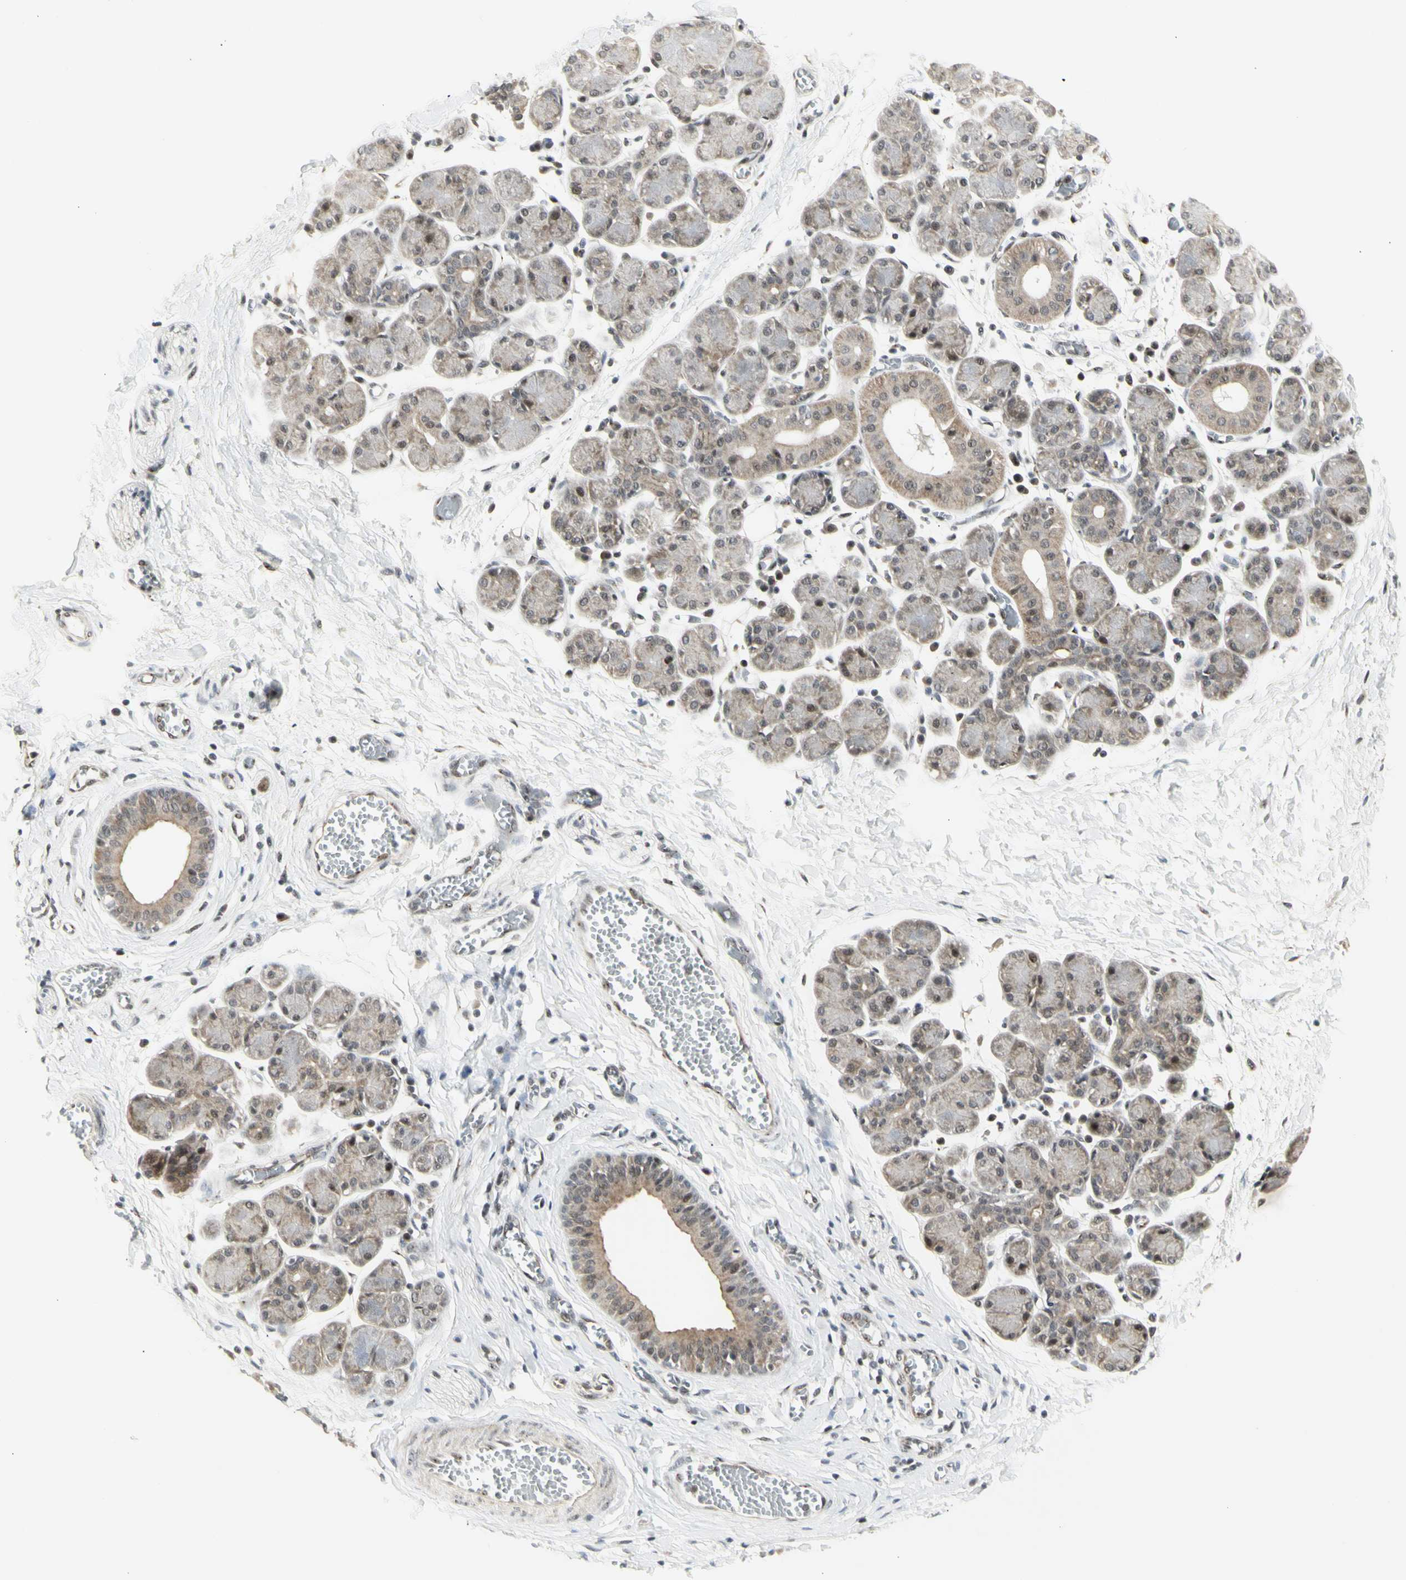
{"staining": {"intensity": "weak", "quantity": "25%-75%", "location": "cytoplasmic/membranous,nuclear"}, "tissue": "salivary gland", "cell_type": "Glandular cells", "image_type": "normal", "snomed": [{"axis": "morphology", "description": "Normal tissue, NOS"}, {"axis": "morphology", "description": "Inflammation, NOS"}, {"axis": "topography", "description": "Lymph node"}, {"axis": "topography", "description": "Salivary gland"}], "caption": "High-magnification brightfield microscopy of unremarkable salivary gland stained with DAB (3,3'-diaminobenzidine) (brown) and counterstained with hematoxylin (blue). glandular cells exhibit weak cytoplasmic/membranous,nuclear expression is identified in approximately25%-75% of cells. (Brightfield microscopy of DAB IHC at high magnification).", "gene": "DHRS7B", "patient": {"sex": "male", "age": 3}}